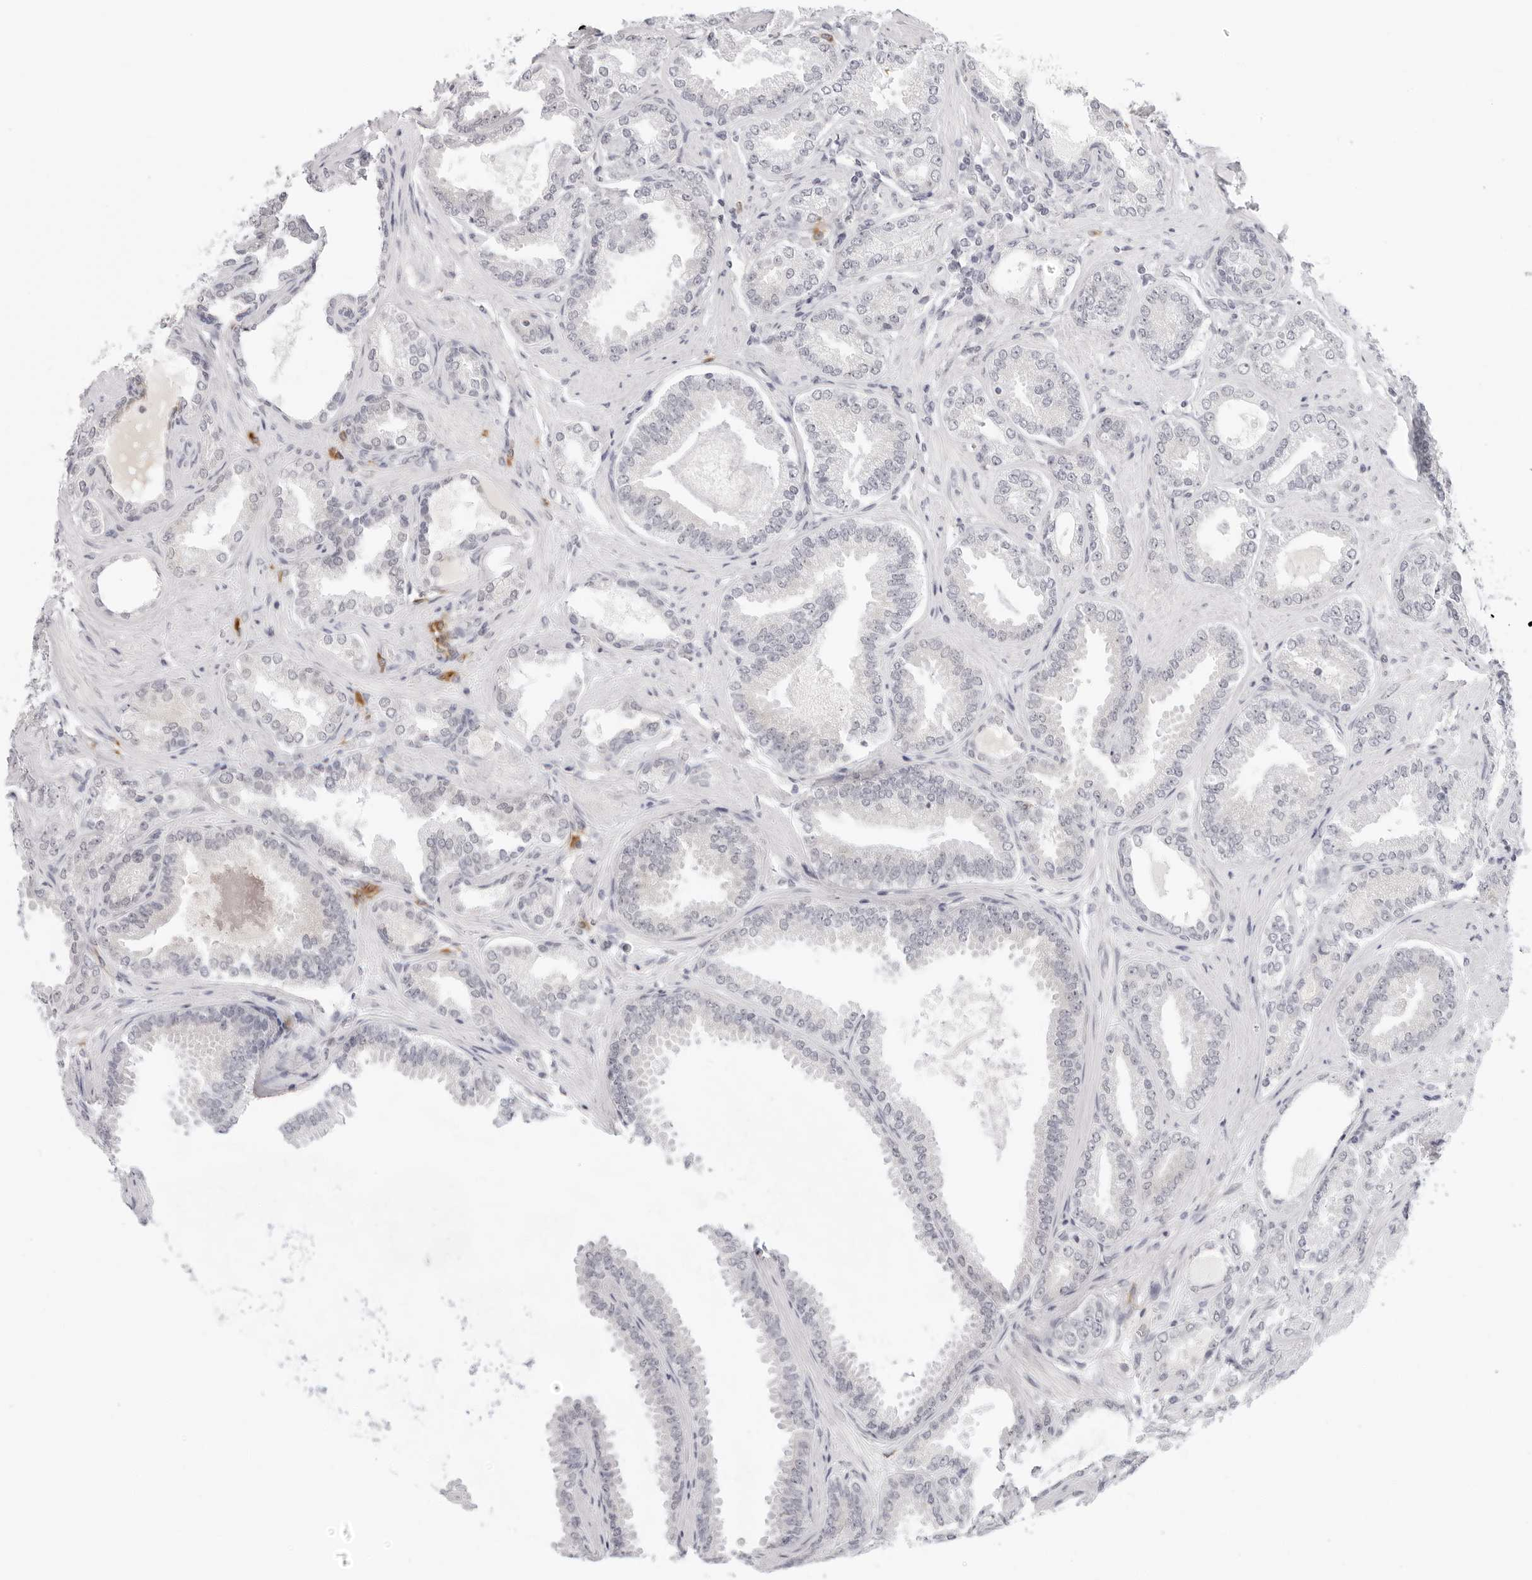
{"staining": {"intensity": "negative", "quantity": "none", "location": "none"}, "tissue": "prostate cancer", "cell_type": "Tumor cells", "image_type": "cancer", "snomed": [{"axis": "morphology", "description": "Adenocarcinoma, Low grade"}, {"axis": "topography", "description": "Prostate"}], "caption": "This micrograph is of prostate cancer stained with immunohistochemistry (IHC) to label a protein in brown with the nuclei are counter-stained blue. There is no expression in tumor cells.", "gene": "EDN2", "patient": {"sex": "male", "age": 71}}